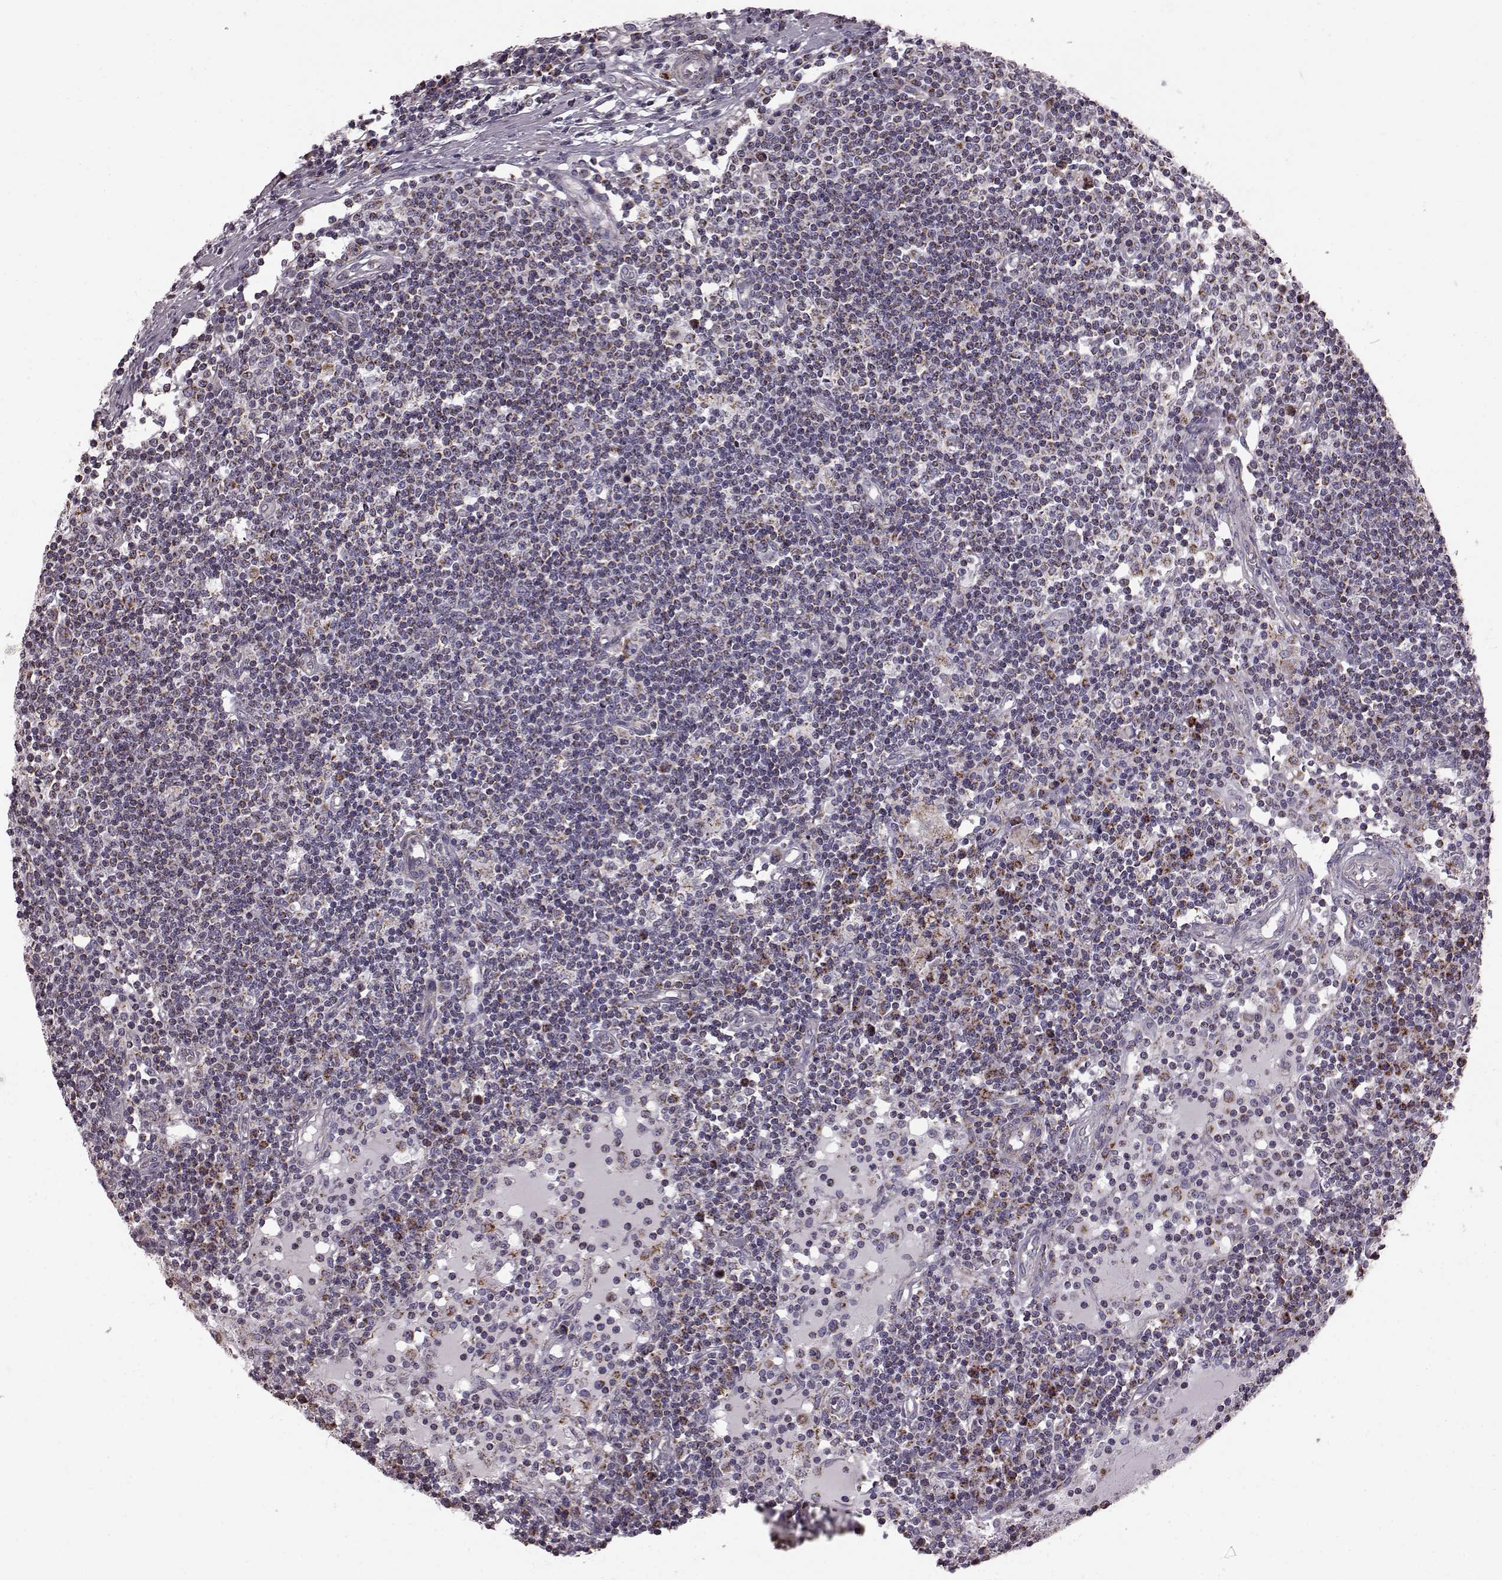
{"staining": {"intensity": "negative", "quantity": "none", "location": "none"}, "tissue": "lymph node", "cell_type": "Germinal center cells", "image_type": "normal", "snomed": [{"axis": "morphology", "description": "Normal tissue, NOS"}, {"axis": "topography", "description": "Lymph node"}], "caption": "The photomicrograph exhibits no staining of germinal center cells in unremarkable lymph node. The staining was performed using DAB to visualize the protein expression in brown, while the nuclei were stained in blue with hematoxylin (Magnification: 20x).", "gene": "FAM8A1", "patient": {"sex": "female", "age": 72}}